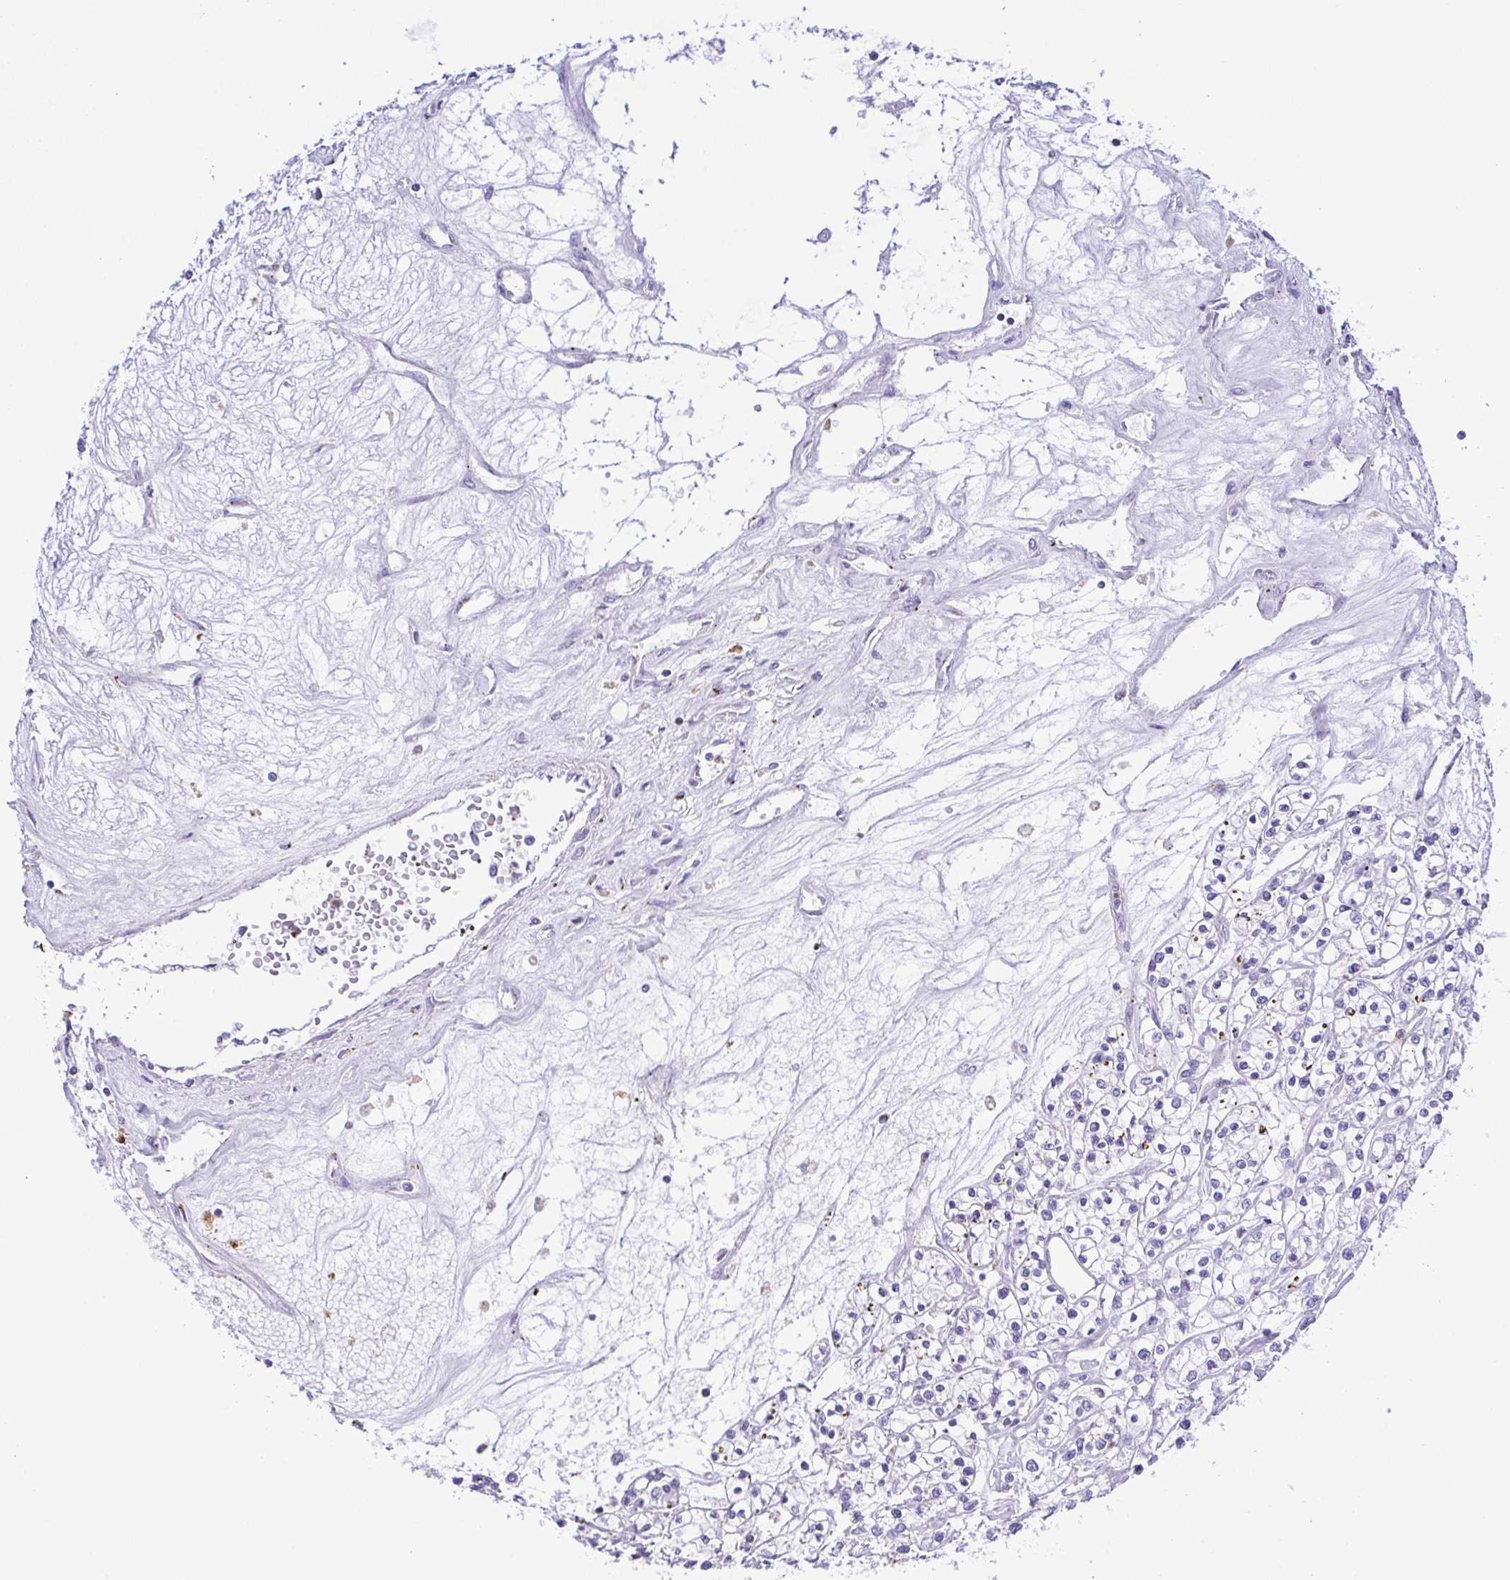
{"staining": {"intensity": "negative", "quantity": "none", "location": "none"}, "tissue": "renal cancer", "cell_type": "Tumor cells", "image_type": "cancer", "snomed": [{"axis": "morphology", "description": "Adenocarcinoma, NOS"}, {"axis": "topography", "description": "Kidney"}], "caption": "DAB (3,3'-diaminobenzidine) immunohistochemical staining of human adenocarcinoma (renal) displays no significant staining in tumor cells.", "gene": "PGLYRP1", "patient": {"sex": "female", "age": 59}}